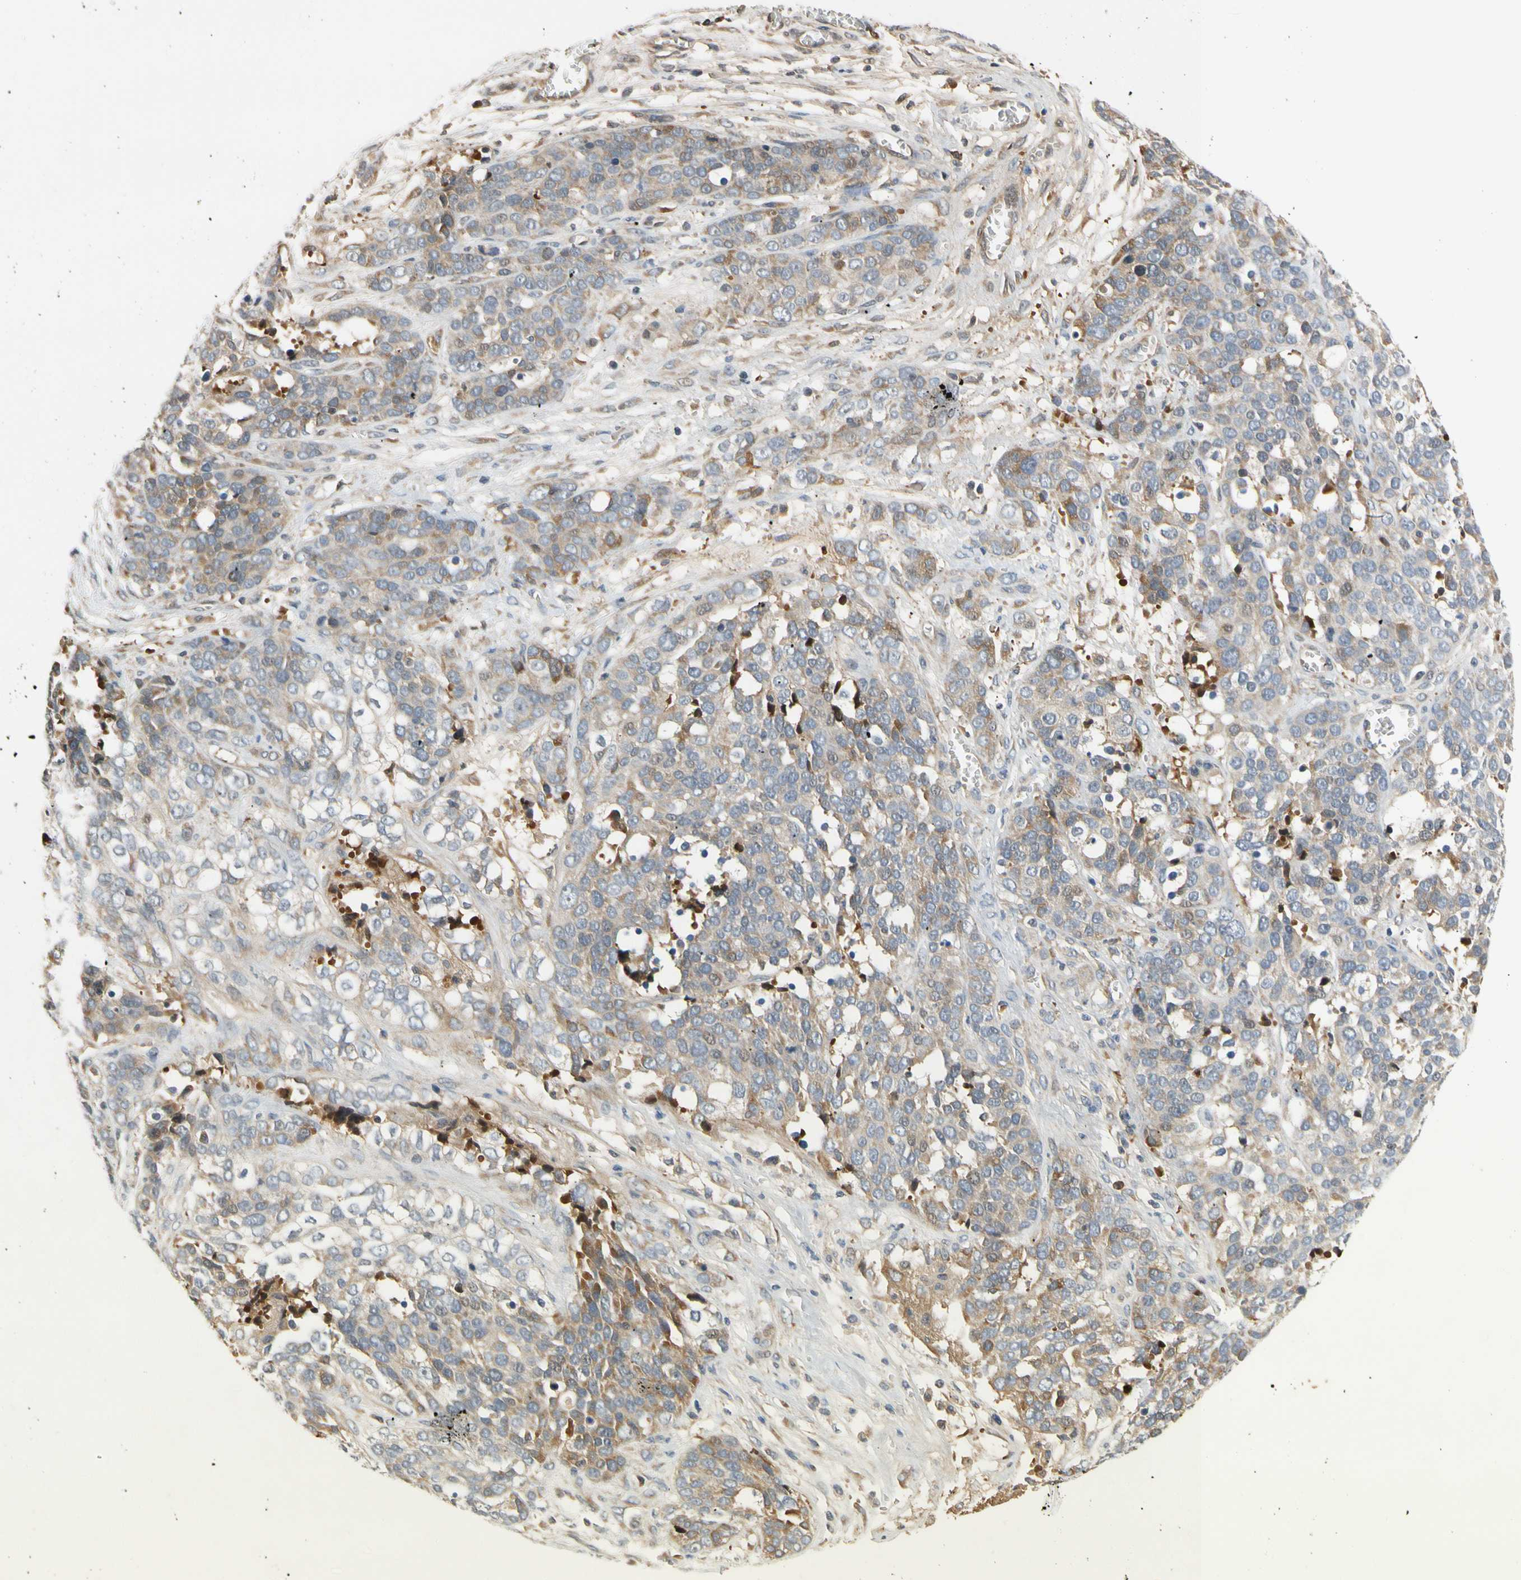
{"staining": {"intensity": "weak", "quantity": ">75%", "location": "cytoplasmic/membranous"}, "tissue": "ovarian cancer", "cell_type": "Tumor cells", "image_type": "cancer", "snomed": [{"axis": "morphology", "description": "Cystadenocarcinoma, serous, NOS"}, {"axis": "topography", "description": "Ovary"}], "caption": "High-magnification brightfield microscopy of serous cystadenocarcinoma (ovarian) stained with DAB (brown) and counterstained with hematoxylin (blue). tumor cells exhibit weak cytoplasmic/membranous expression is seen in about>75% of cells.", "gene": "C4A", "patient": {"sex": "female", "age": 44}}